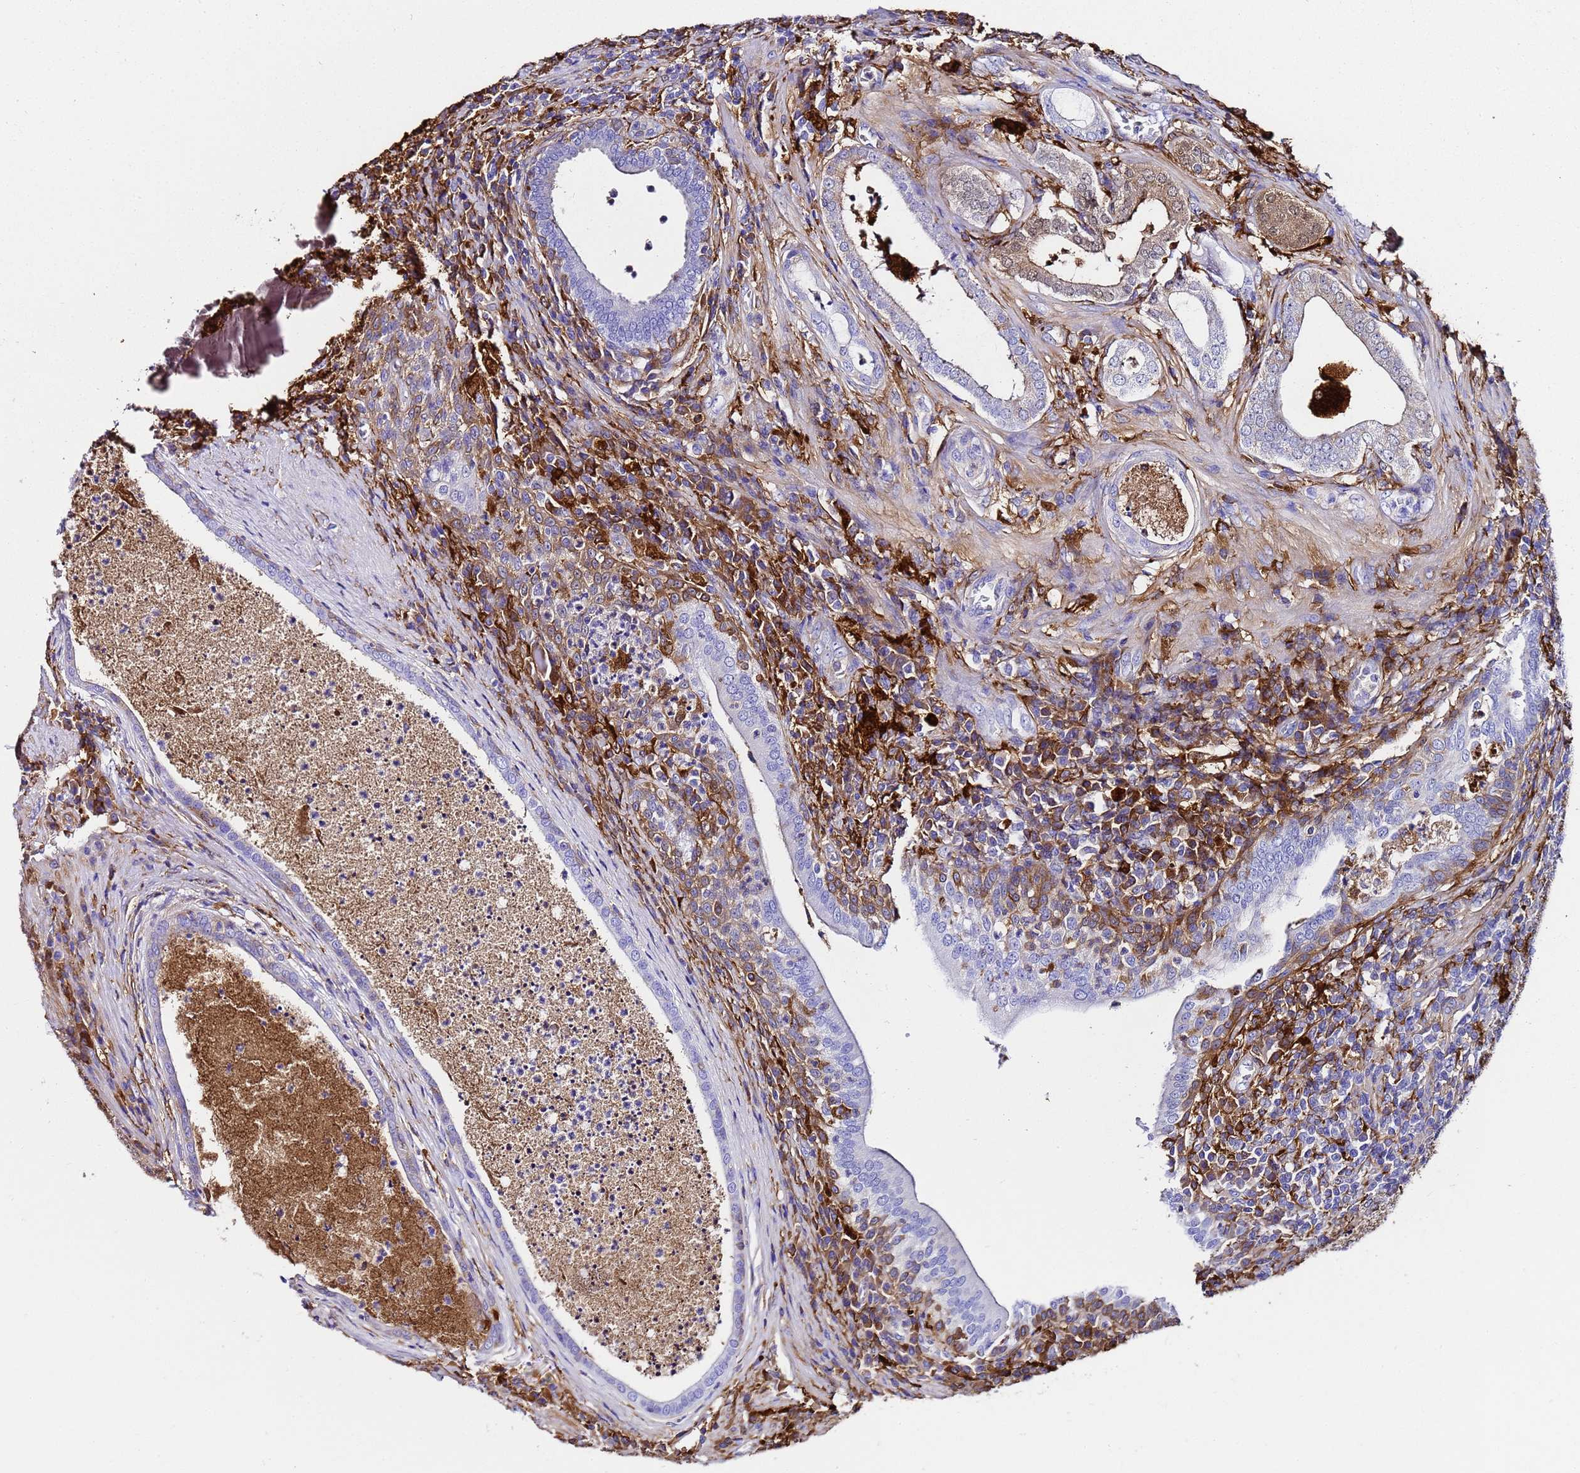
{"staining": {"intensity": "moderate", "quantity": "<25%", "location": "cytoplasmic/membranous"}, "tissue": "prostate cancer", "cell_type": "Tumor cells", "image_type": "cancer", "snomed": [{"axis": "morphology", "description": "Adenocarcinoma, Low grade"}, {"axis": "topography", "description": "Prostate"}], "caption": "The photomicrograph shows staining of prostate adenocarcinoma (low-grade), revealing moderate cytoplasmic/membranous protein staining (brown color) within tumor cells.", "gene": "FTL", "patient": {"sex": "male", "age": 68}}